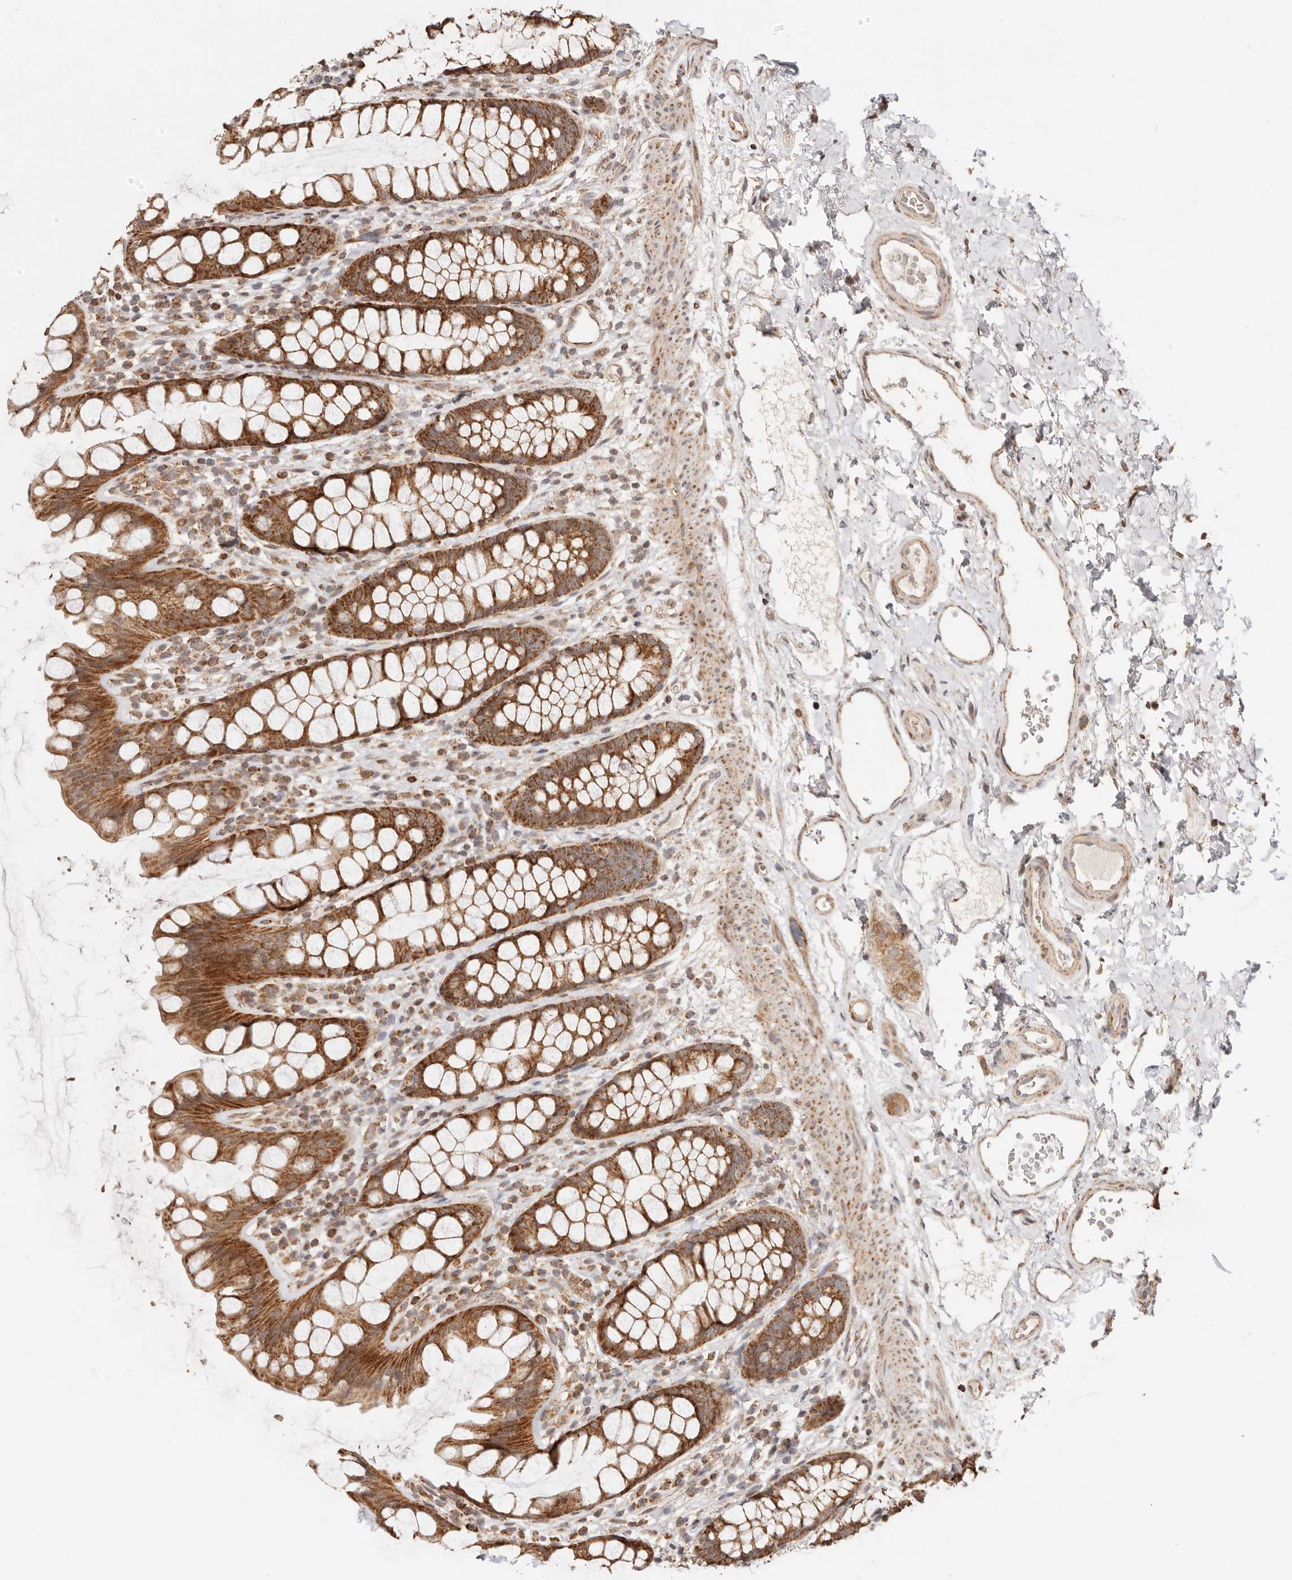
{"staining": {"intensity": "strong", "quantity": ">75%", "location": "cytoplasmic/membranous"}, "tissue": "rectum", "cell_type": "Glandular cells", "image_type": "normal", "snomed": [{"axis": "morphology", "description": "Normal tissue, NOS"}, {"axis": "topography", "description": "Rectum"}], "caption": "Brown immunohistochemical staining in unremarkable rectum exhibits strong cytoplasmic/membranous positivity in approximately >75% of glandular cells. (IHC, brightfield microscopy, high magnification).", "gene": "NDUFB11", "patient": {"sex": "female", "age": 65}}